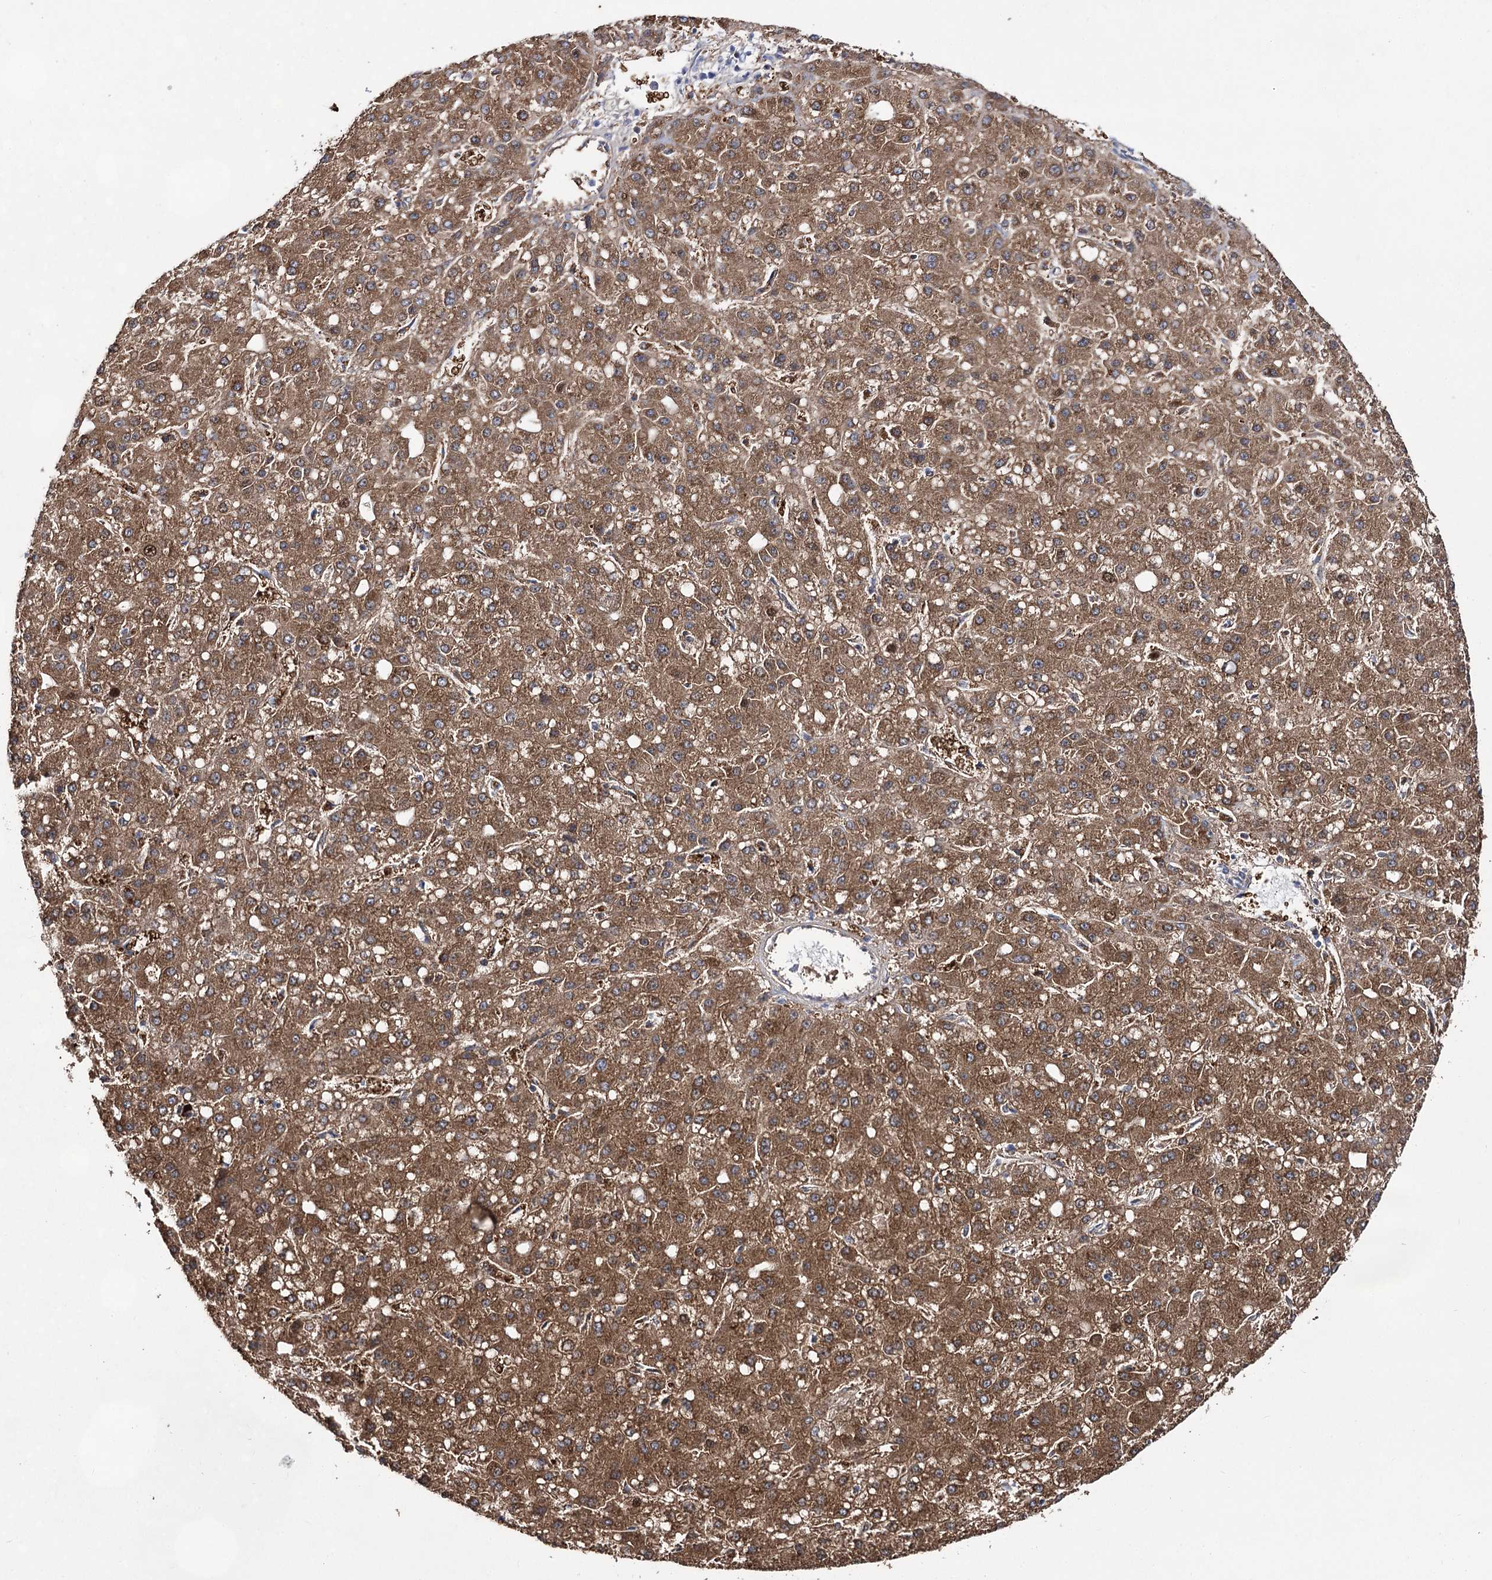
{"staining": {"intensity": "moderate", "quantity": ">75%", "location": "cytoplasmic/membranous"}, "tissue": "liver cancer", "cell_type": "Tumor cells", "image_type": "cancer", "snomed": [{"axis": "morphology", "description": "Carcinoma, Hepatocellular, NOS"}, {"axis": "topography", "description": "Liver"}], "caption": "High-magnification brightfield microscopy of liver cancer stained with DAB (brown) and counterstained with hematoxylin (blue). tumor cells exhibit moderate cytoplasmic/membranous positivity is identified in about>75% of cells.", "gene": "UGDH", "patient": {"sex": "male", "age": 67}}